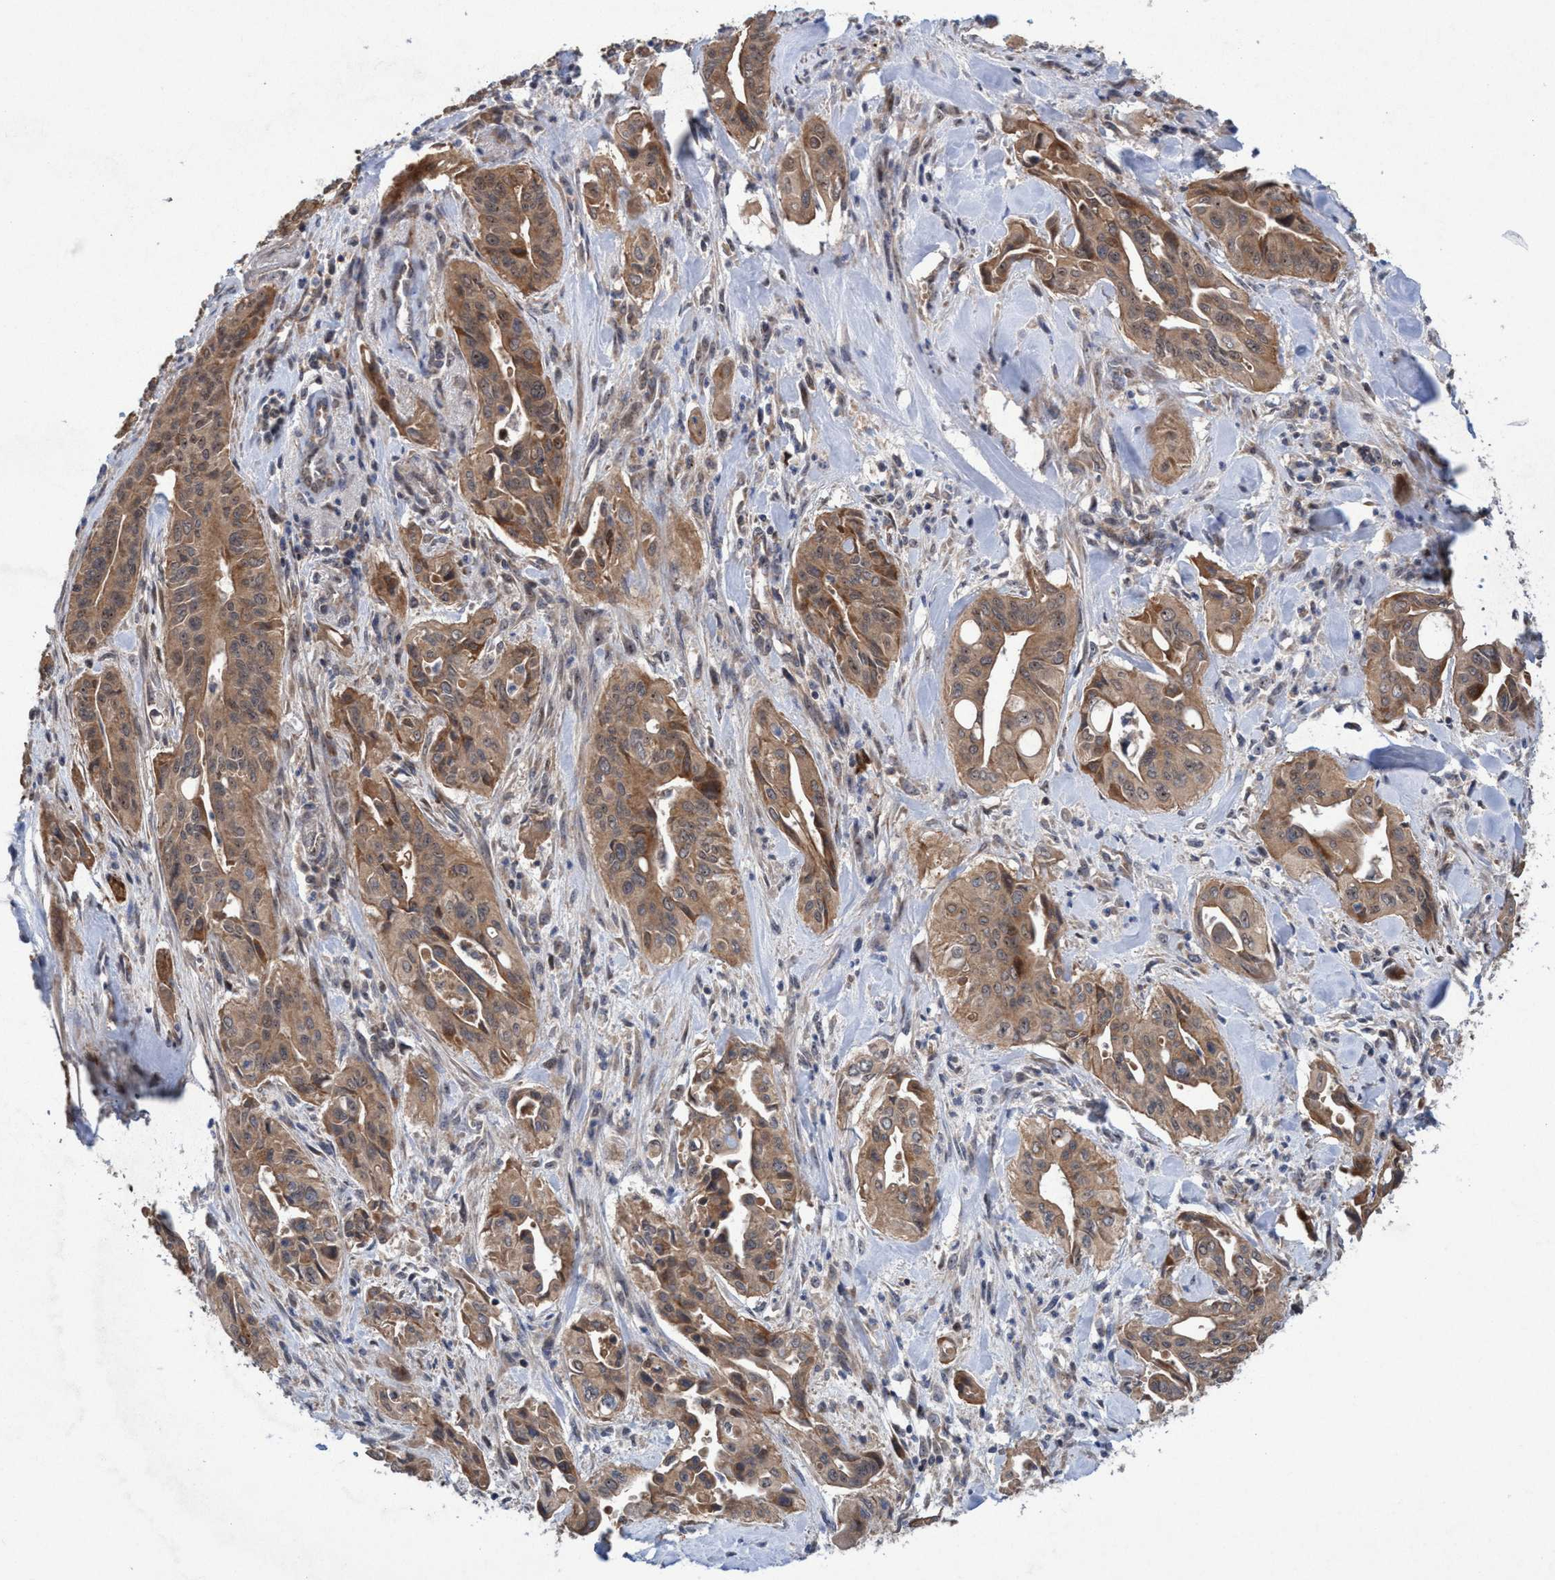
{"staining": {"intensity": "moderate", "quantity": ">75%", "location": "cytoplasmic/membranous,nuclear"}, "tissue": "pancreatic cancer", "cell_type": "Tumor cells", "image_type": "cancer", "snomed": [{"axis": "morphology", "description": "Adenocarcinoma, NOS"}, {"axis": "topography", "description": "Pancreas"}], "caption": "This is an image of immunohistochemistry staining of pancreatic cancer (adenocarcinoma), which shows moderate staining in the cytoplasmic/membranous and nuclear of tumor cells.", "gene": "P2RY14", "patient": {"sex": "male", "age": 77}}